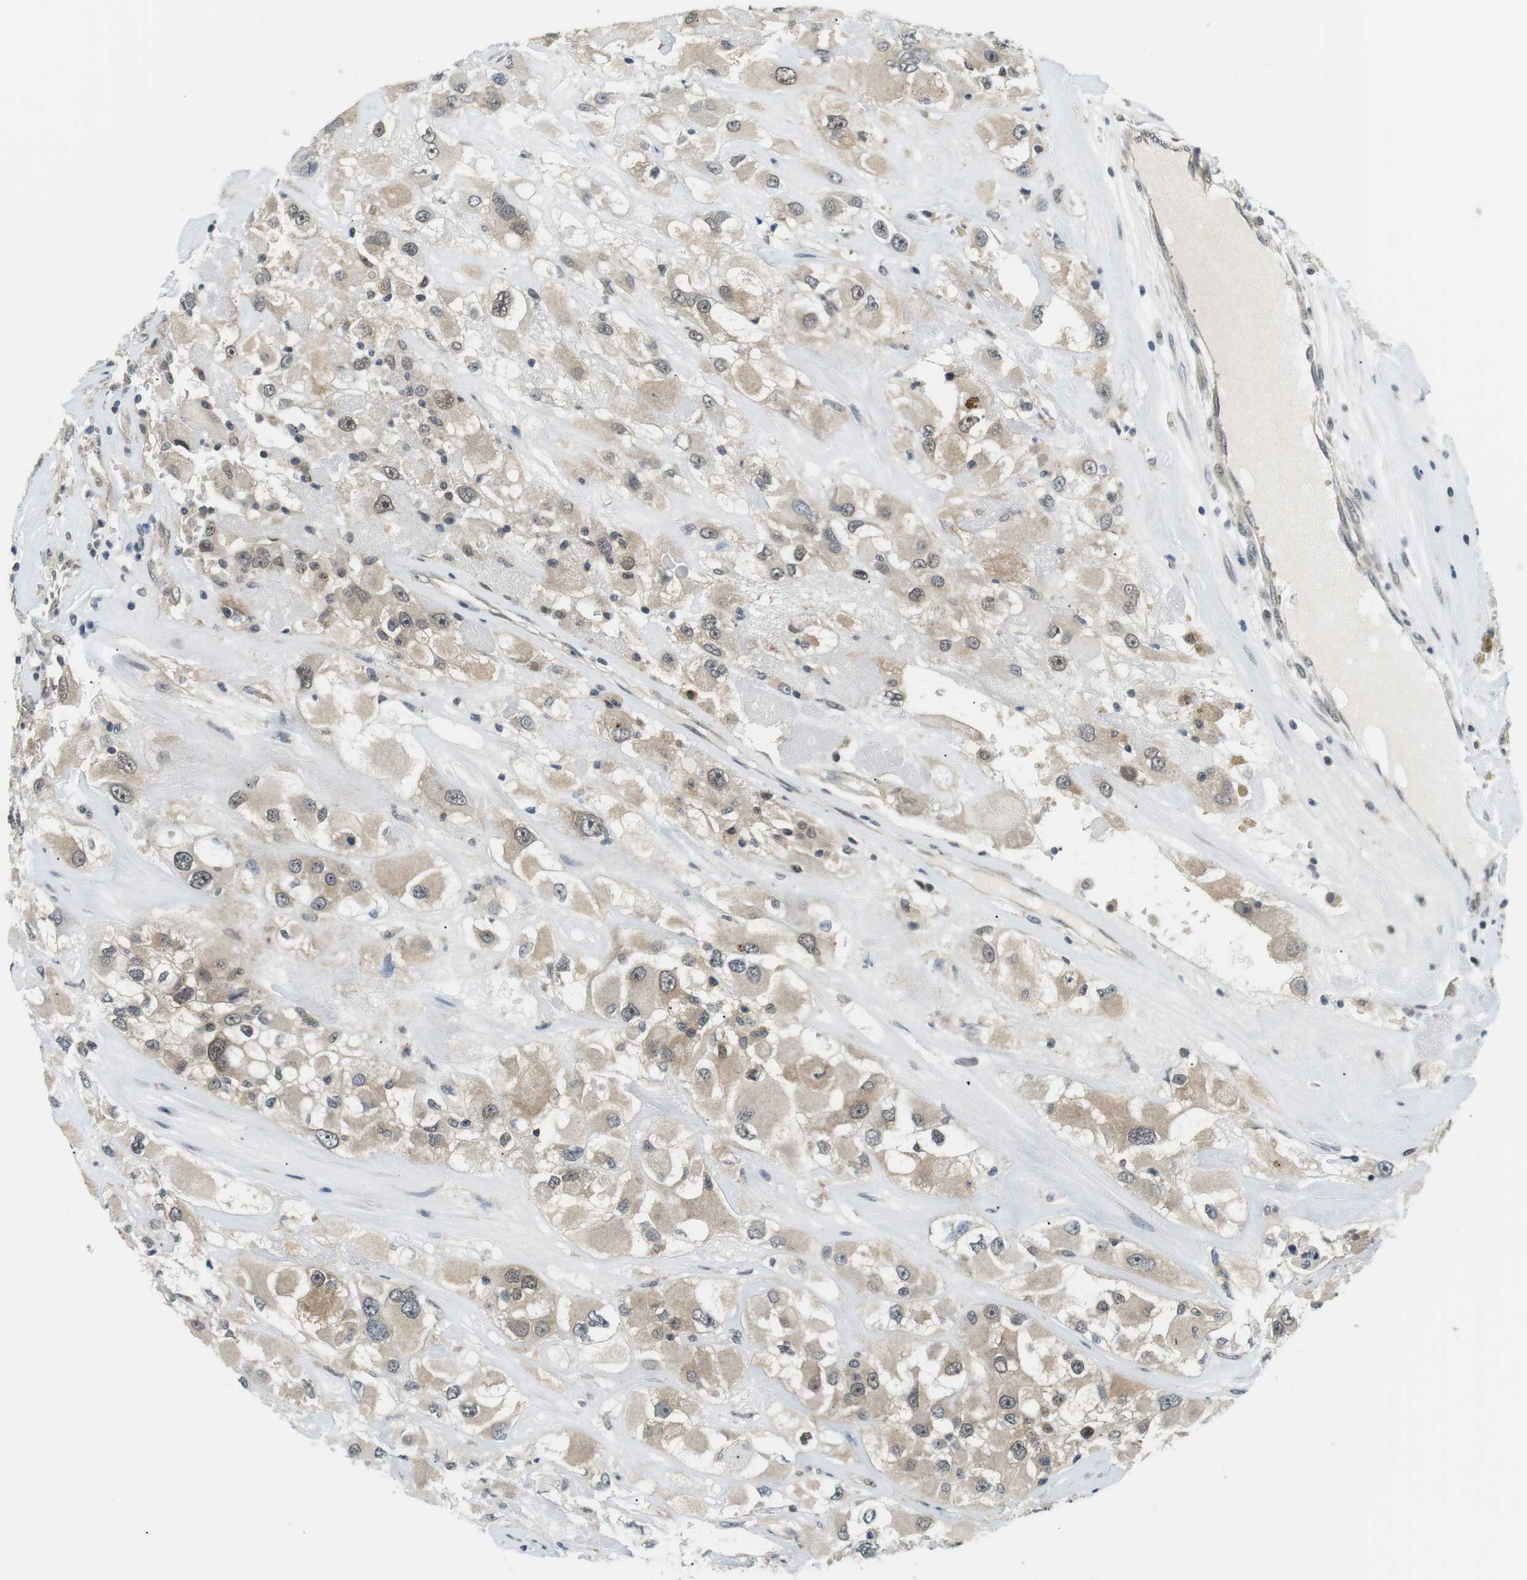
{"staining": {"intensity": "weak", "quantity": "25%-75%", "location": "cytoplasmic/membranous,nuclear"}, "tissue": "renal cancer", "cell_type": "Tumor cells", "image_type": "cancer", "snomed": [{"axis": "morphology", "description": "Adenocarcinoma, NOS"}, {"axis": "topography", "description": "Kidney"}], "caption": "Renal cancer (adenocarcinoma) was stained to show a protein in brown. There is low levels of weak cytoplasmic/membranous and nuclear staining in about 25%-75% of tumor cells.", "gene": "CSNK2B", "patient": {"sex": "female", "age": 52}}